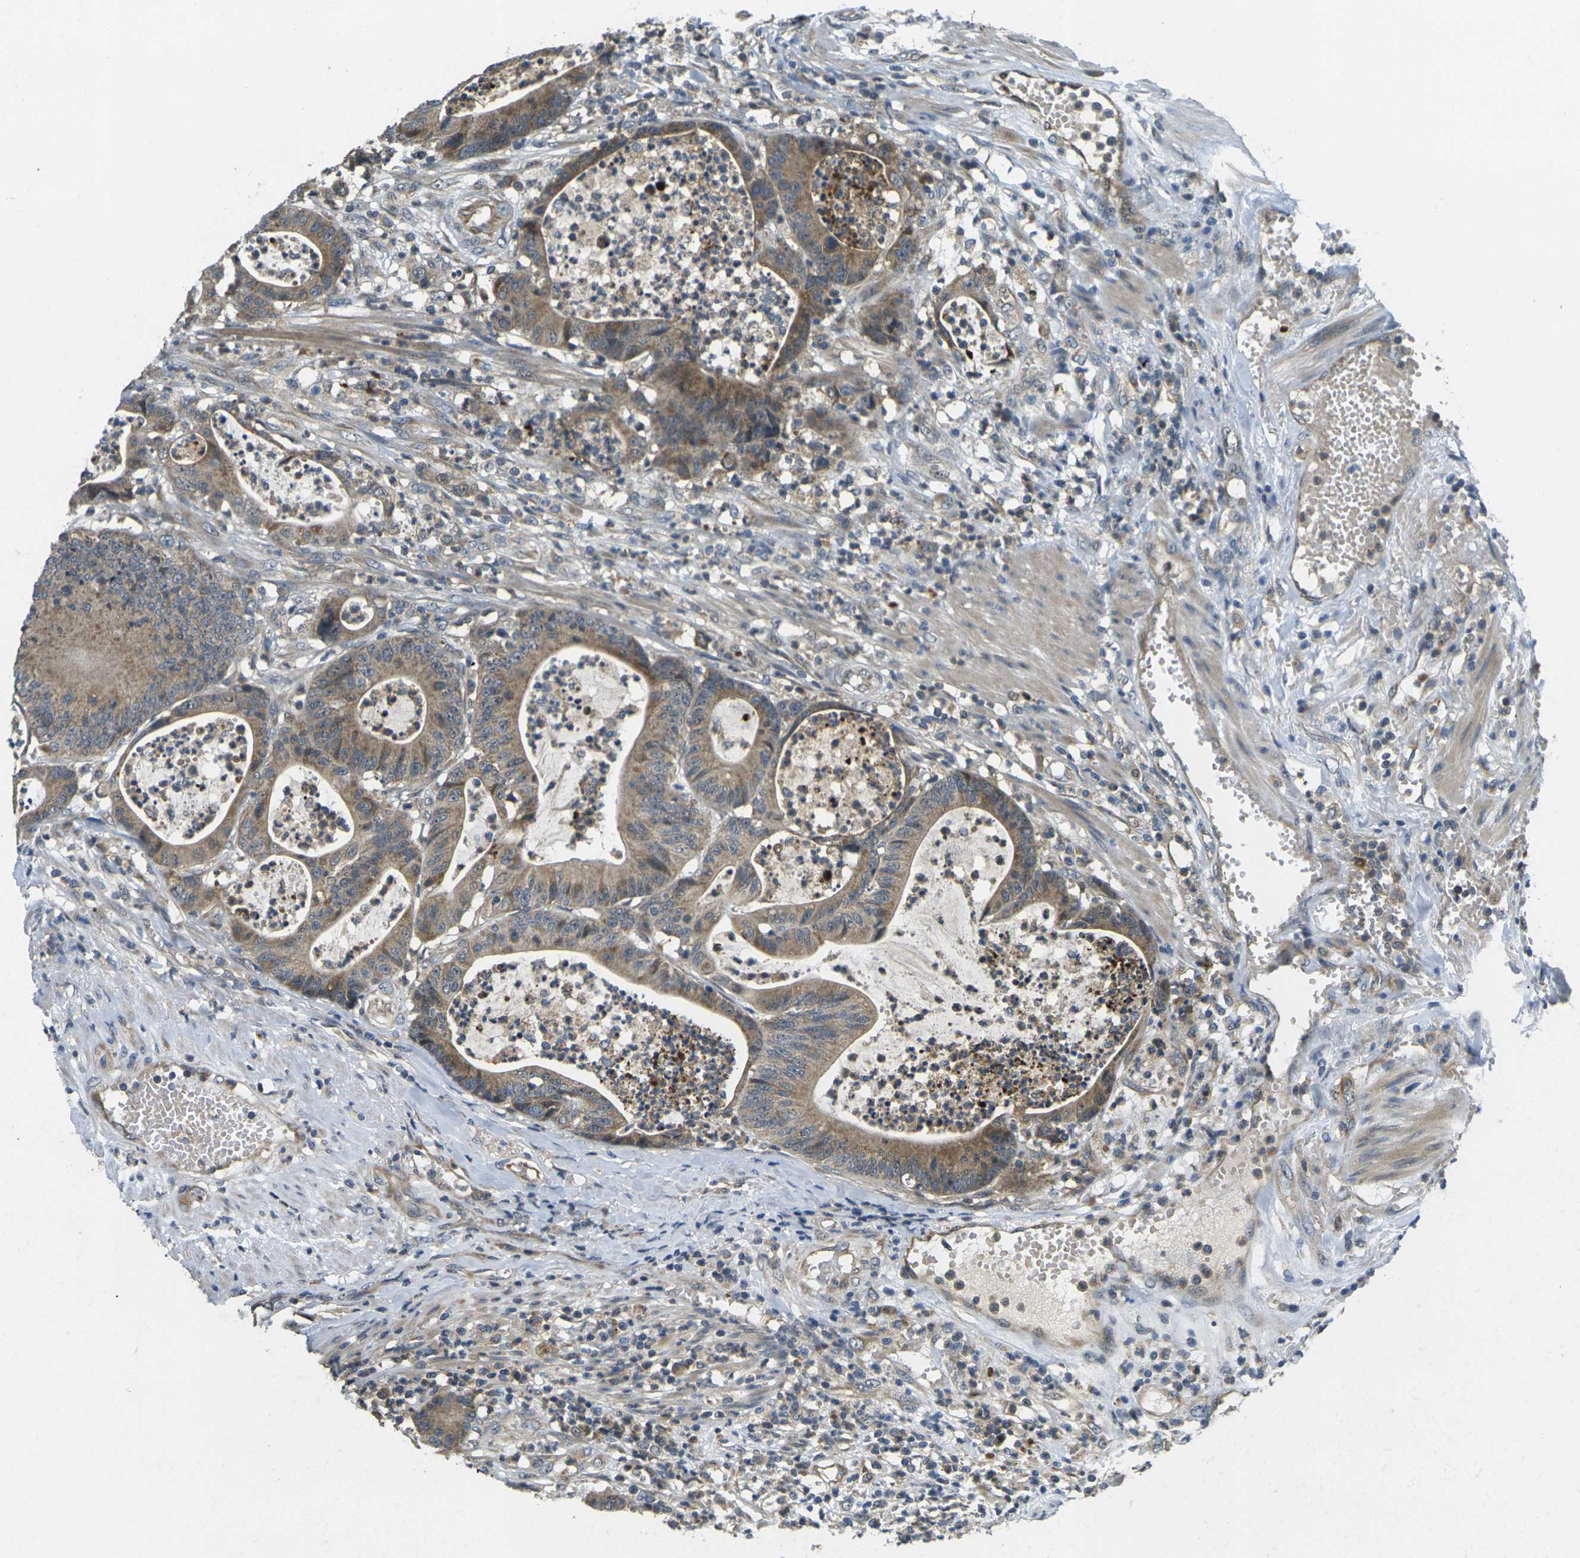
{"staining": {"intensity": "weak", "quantity": ">75%", "location": "cytoplasmic/membranous"}, "tissue": "colorectal cancer", "cell_type": "Tumor cells", "image_type": "cancer", "snomed": [{"axis": "morphology", "description": "Adenocarcinoma, NOS"}, {"axis": "topography", "description": "Colon"}], "caption": "High-power microscopy captured an IHC image of colorectal cancer (adenocarcinoma), revealing weak cytoplasmic/membranous positivity in about >75% of tumor cells. (Brightfield microscopy of DAB IHC at high magnification).", "gene": "MINAR2", "patient": {"sex": "female", "age": 84}}